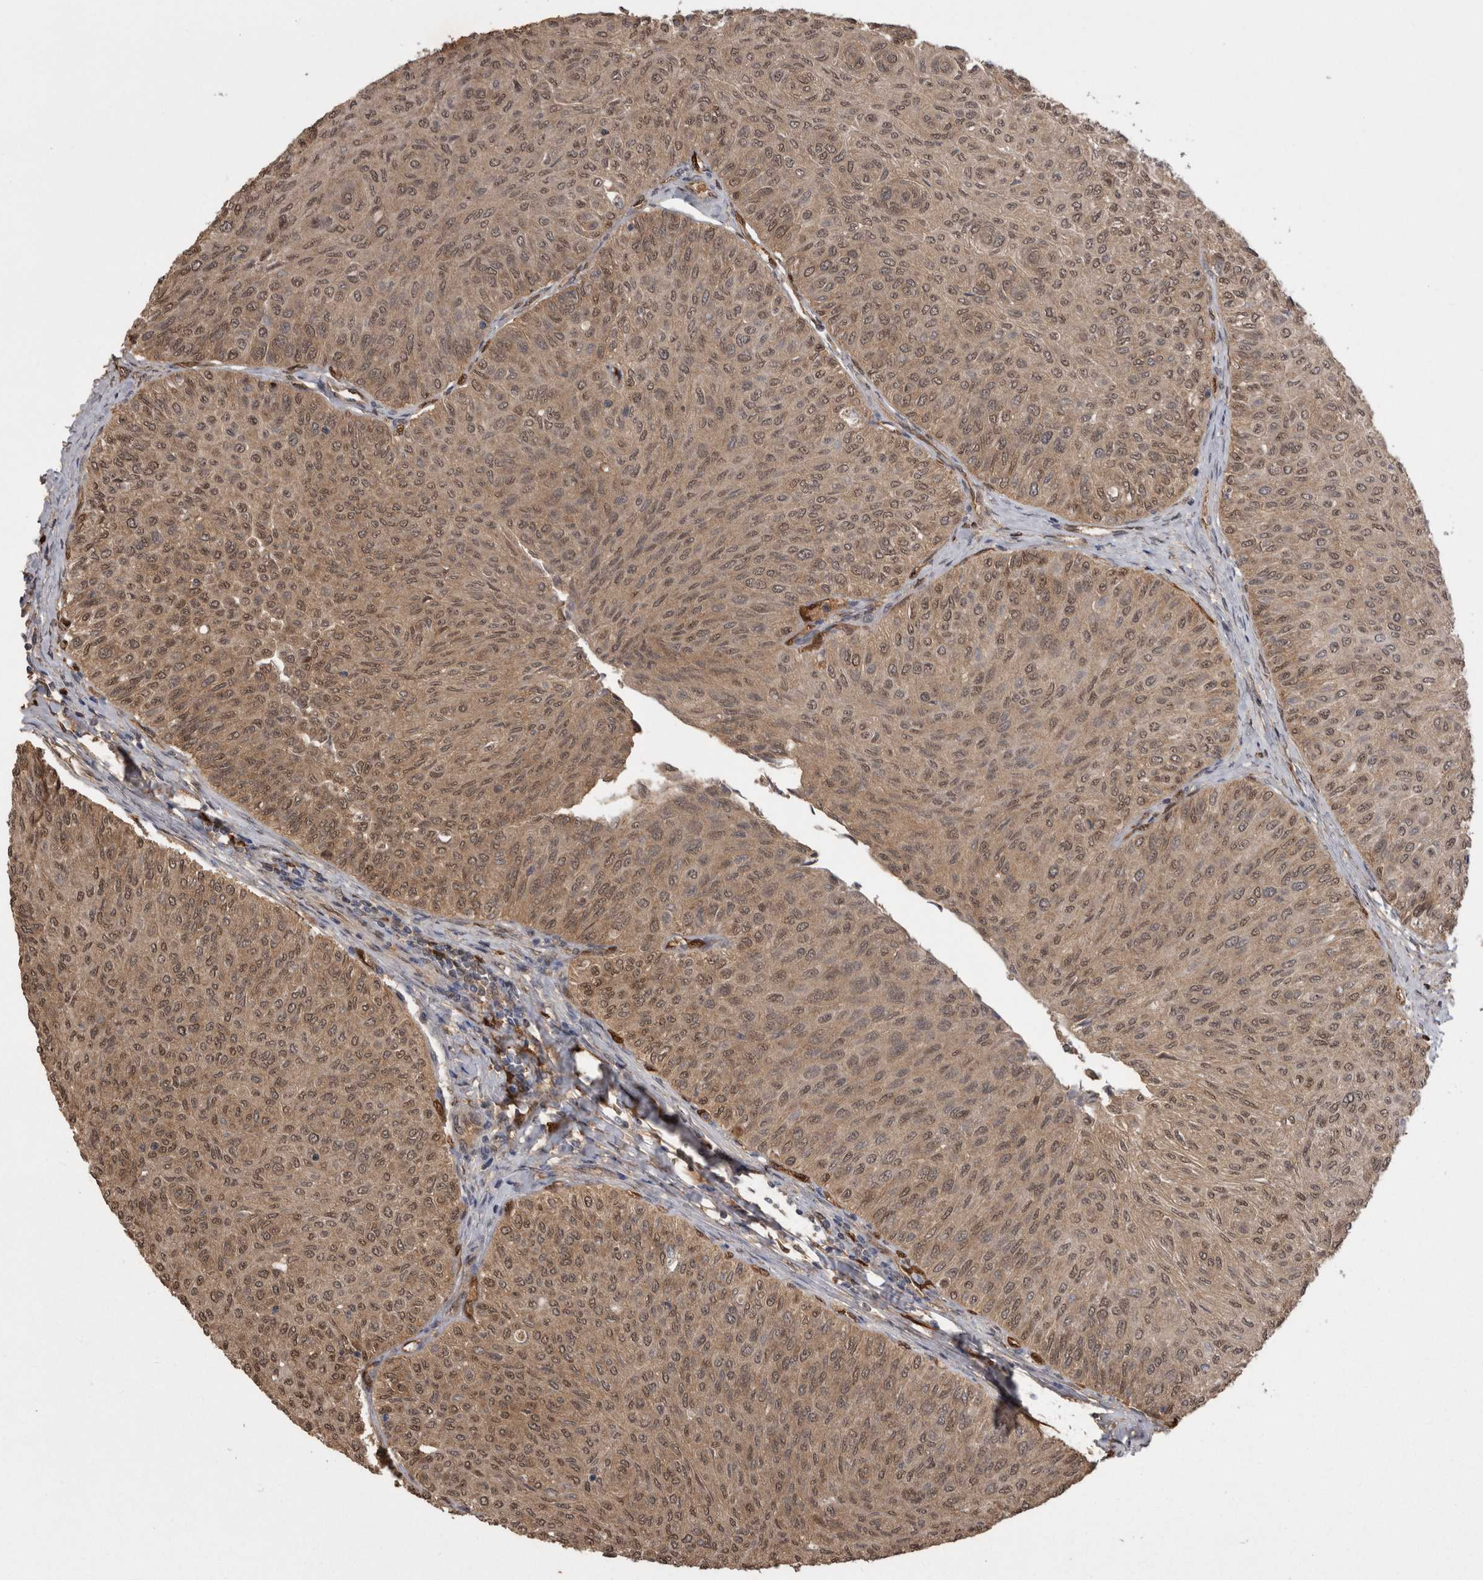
{"staining": {"intensity": "weak", "quantity": ">75%", "location": "cytoplasmic/membranous,nuclear"}, "tissue": "urothelial cancer", "cell_type": "Tumor cells", "image_type": "cancer", "snomed": [{"axis": "morphology", "description": "Urothelial carcinoma, Low grade"}, {"axis": "topography", "description": "Urinary bladder"}], "caption": "Urothelial carcinoma (low-grade) tissue reveals weak cytoplasmic/membranous and nuclear expression in approximately >75% of tumor cells, visualized by immunohistochemistry.", "gene": "LXN", "patient": {"sex": "male", "age": 78}}